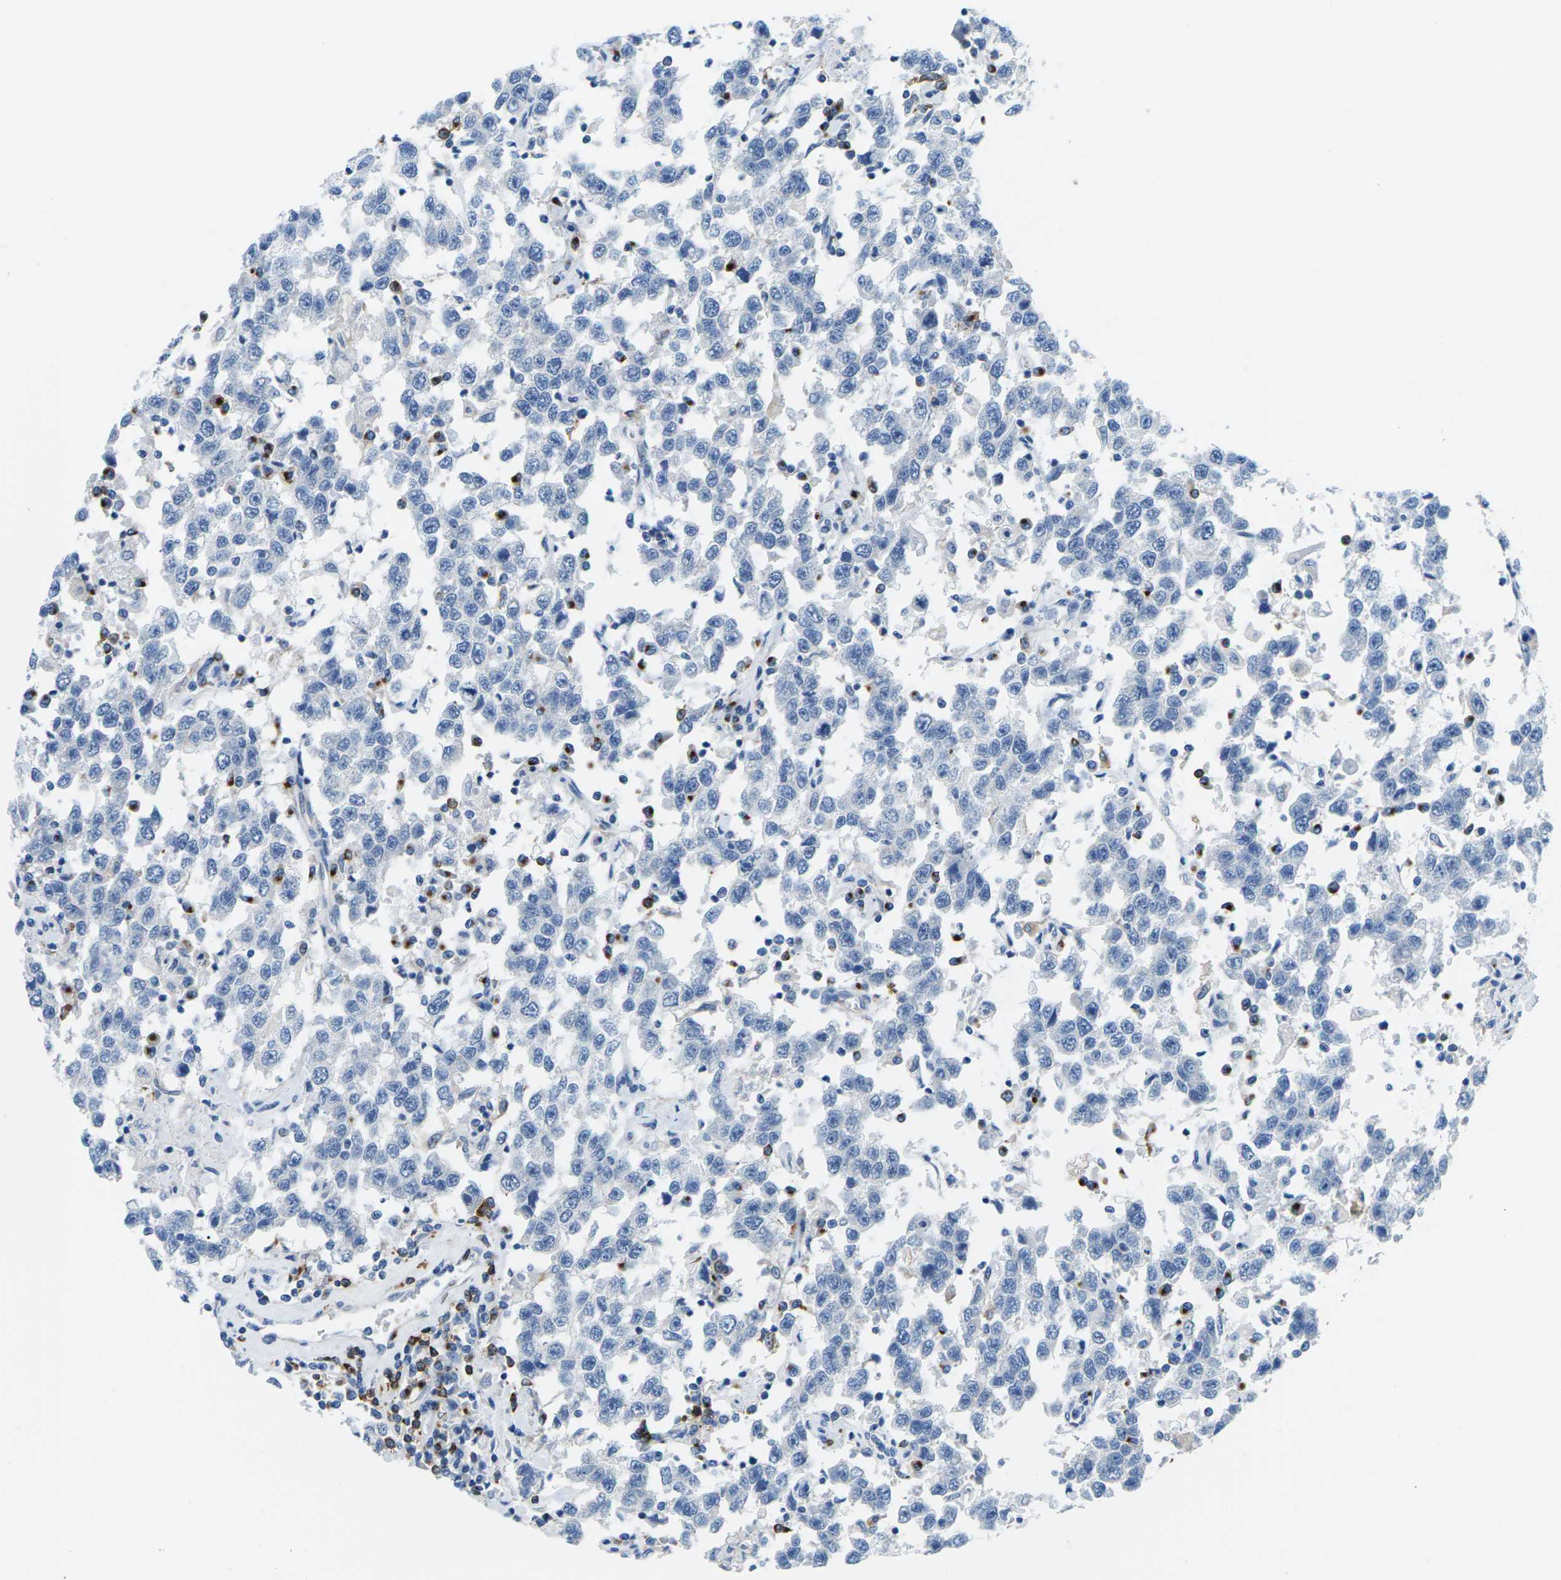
{"staining": {"intensity": "negative", "quantity": "none", "location": "none"}, "tissue": "testis cancer", "cell_type": "Tumor cells", "image_type": "cancer", "snomed": [{"axis": "morphology", "description": "Seminoma, NOS"}, {"axis": "topography", "description": "Testis"}], "caption": "The immunohistochemistry image has no significant positivity in tumor cells of seminoma (testis) tissue.", "gene": "SYNGR2", "patient": {"sex": "male", "age": 41}}